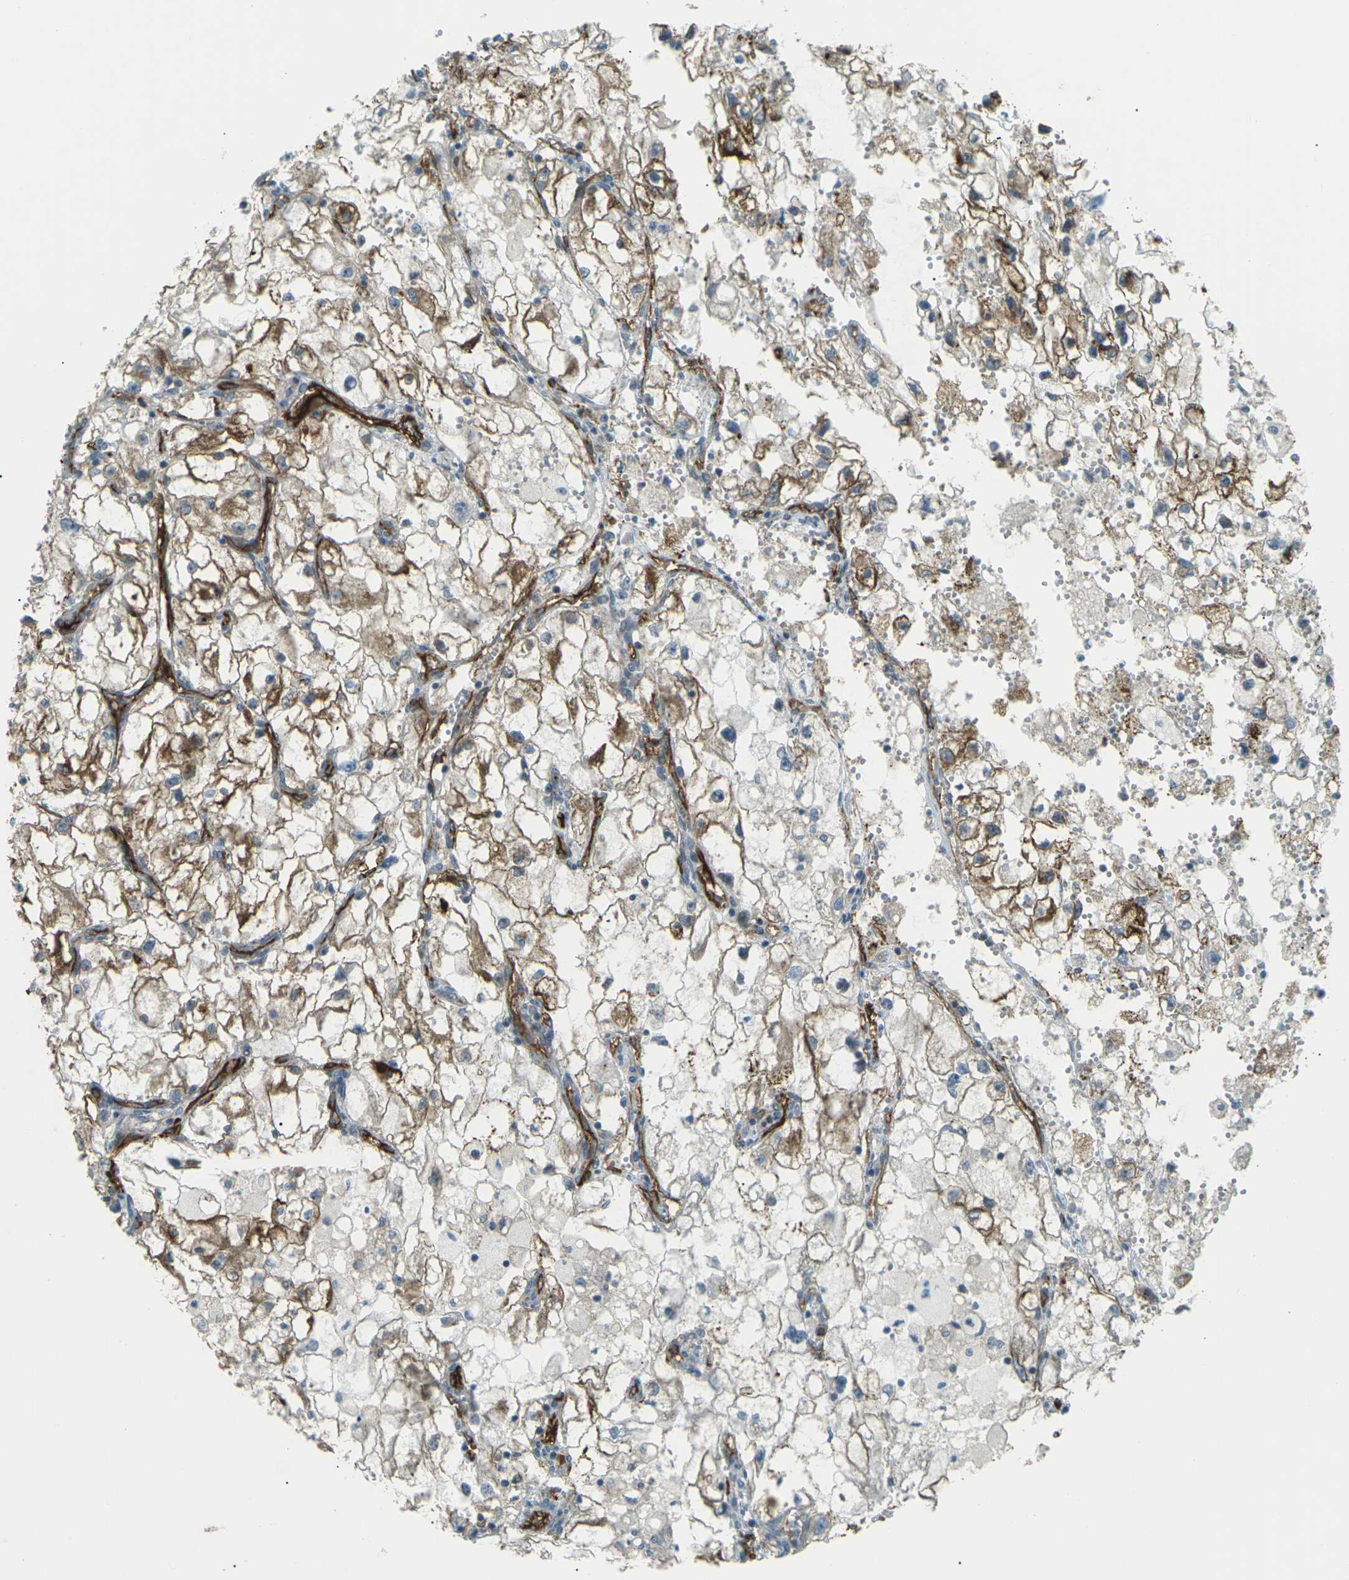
{"staining": {"intensity": "moderate", "quantity": "25%-75%", "location": "cytoplasmic/membranous"}, "tissue": "renal cancer", "cell_type": "Tumor cells", "image_type": "cancer", "snomed": [{"axis": "morphology", "description": "Adenocarcinoma, NOS"}, {"axis": "topography", "description": "Kidney"}], "caption": "Moderate cytoplasmic/membranous protein positivity is appreciated in approximately 25%-75% of tumor cells in renal cancer.", "gene": "S1PR1", "patient": {"sex": "female", "age": 70}}